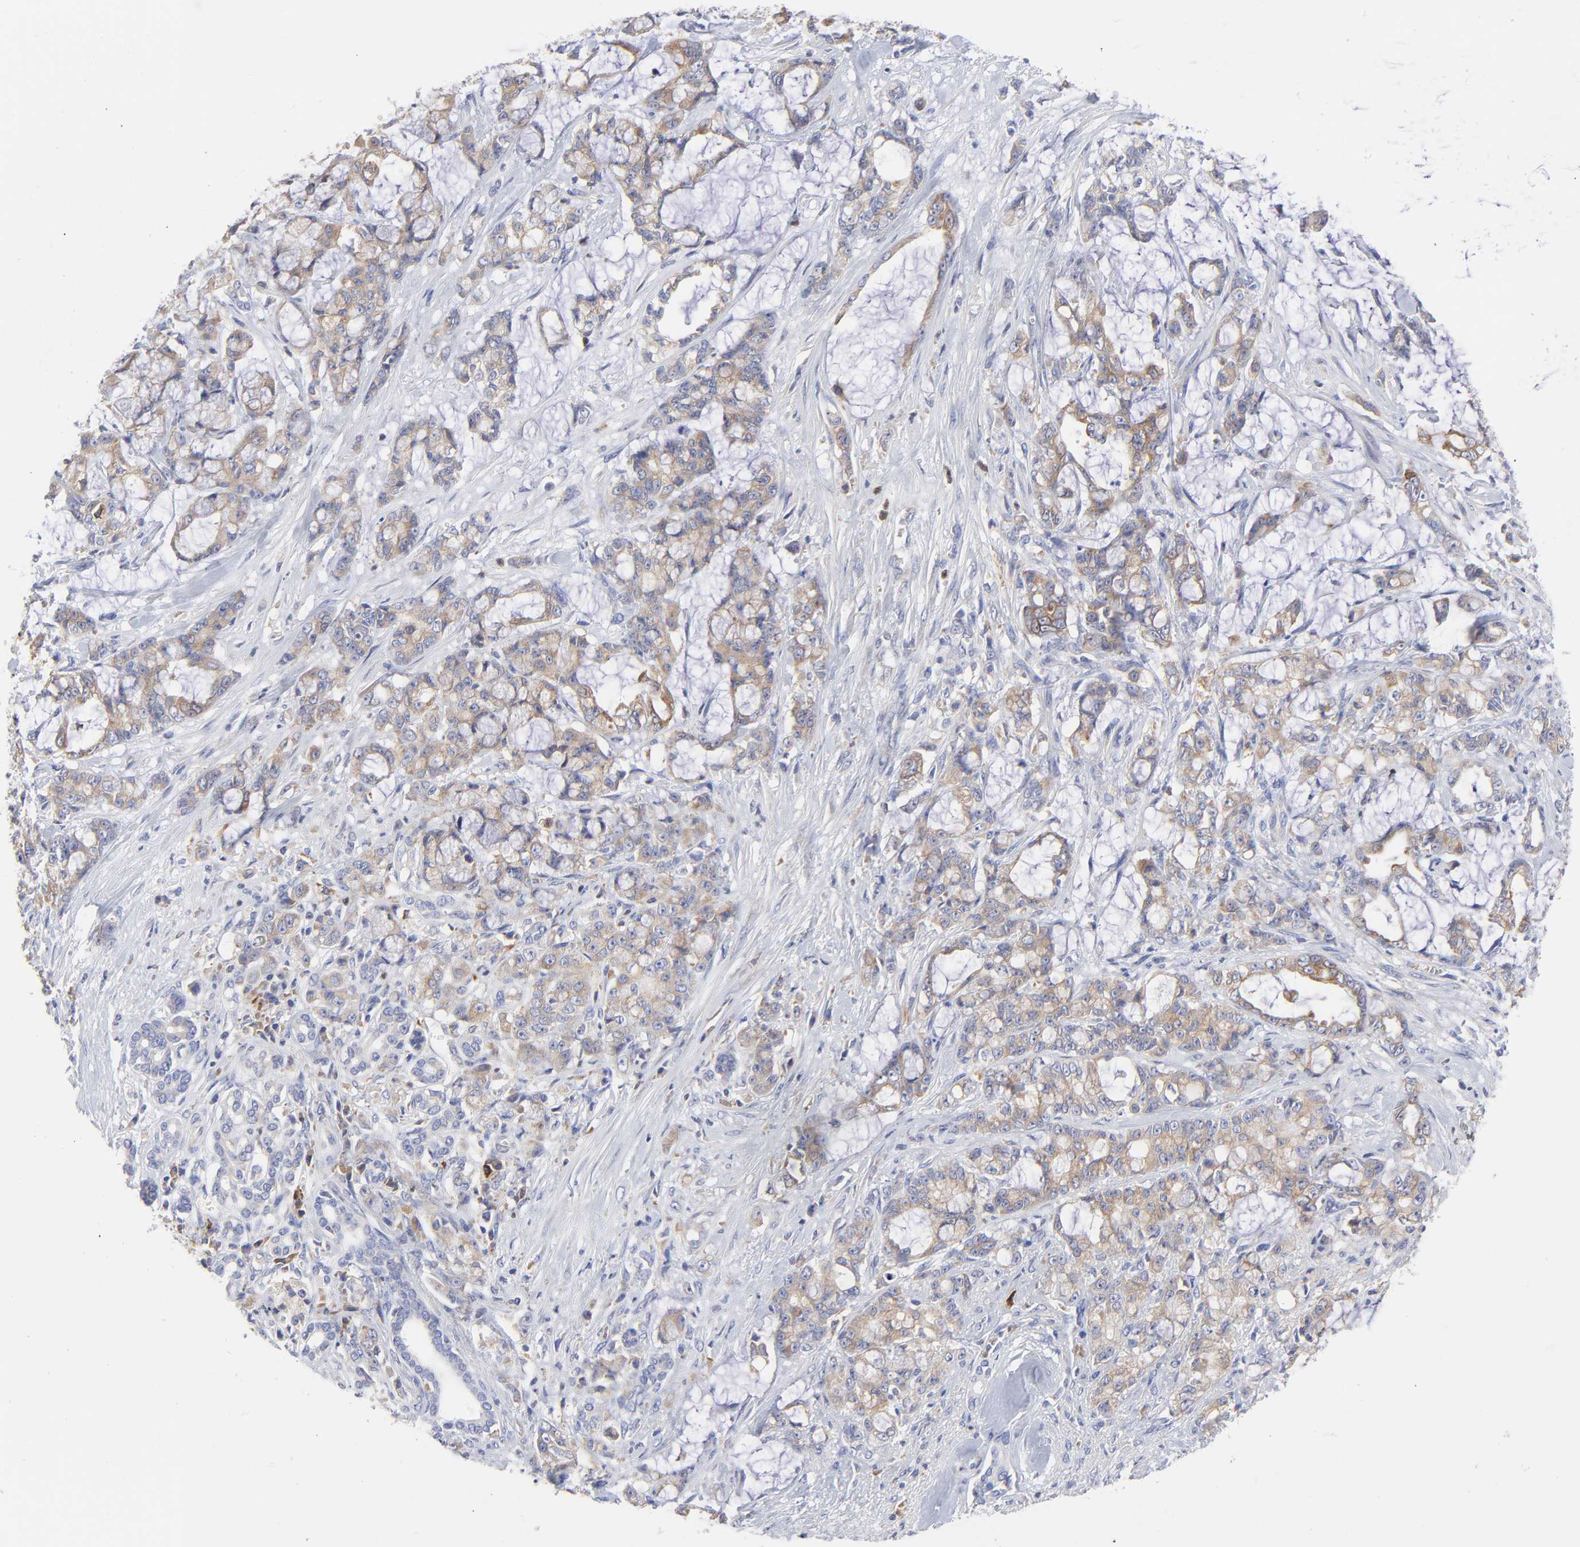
{"staining": {"intensity": "moderate", "quantity": ">75%", "location": "cytoplasmic/membranous"}, "tissue": "pancreatic cancer", "cell_type": "Tumor cells", "image_type": "cancer", "snomed": [{"axis": "morphology", "description": "Adenocarcinoma, NOS"}, {"axis": "topography", "description": "Pancreas"}], "caption": "Immunohistochemical staining of human pancreatic adenocarcinoma reveals medium levels of moderate cytoplasmic/membranous positivity in approximately >75% of tumor cells.", "gene": "MOSPD2", "patient": {"sex": "female", "age": 73}}